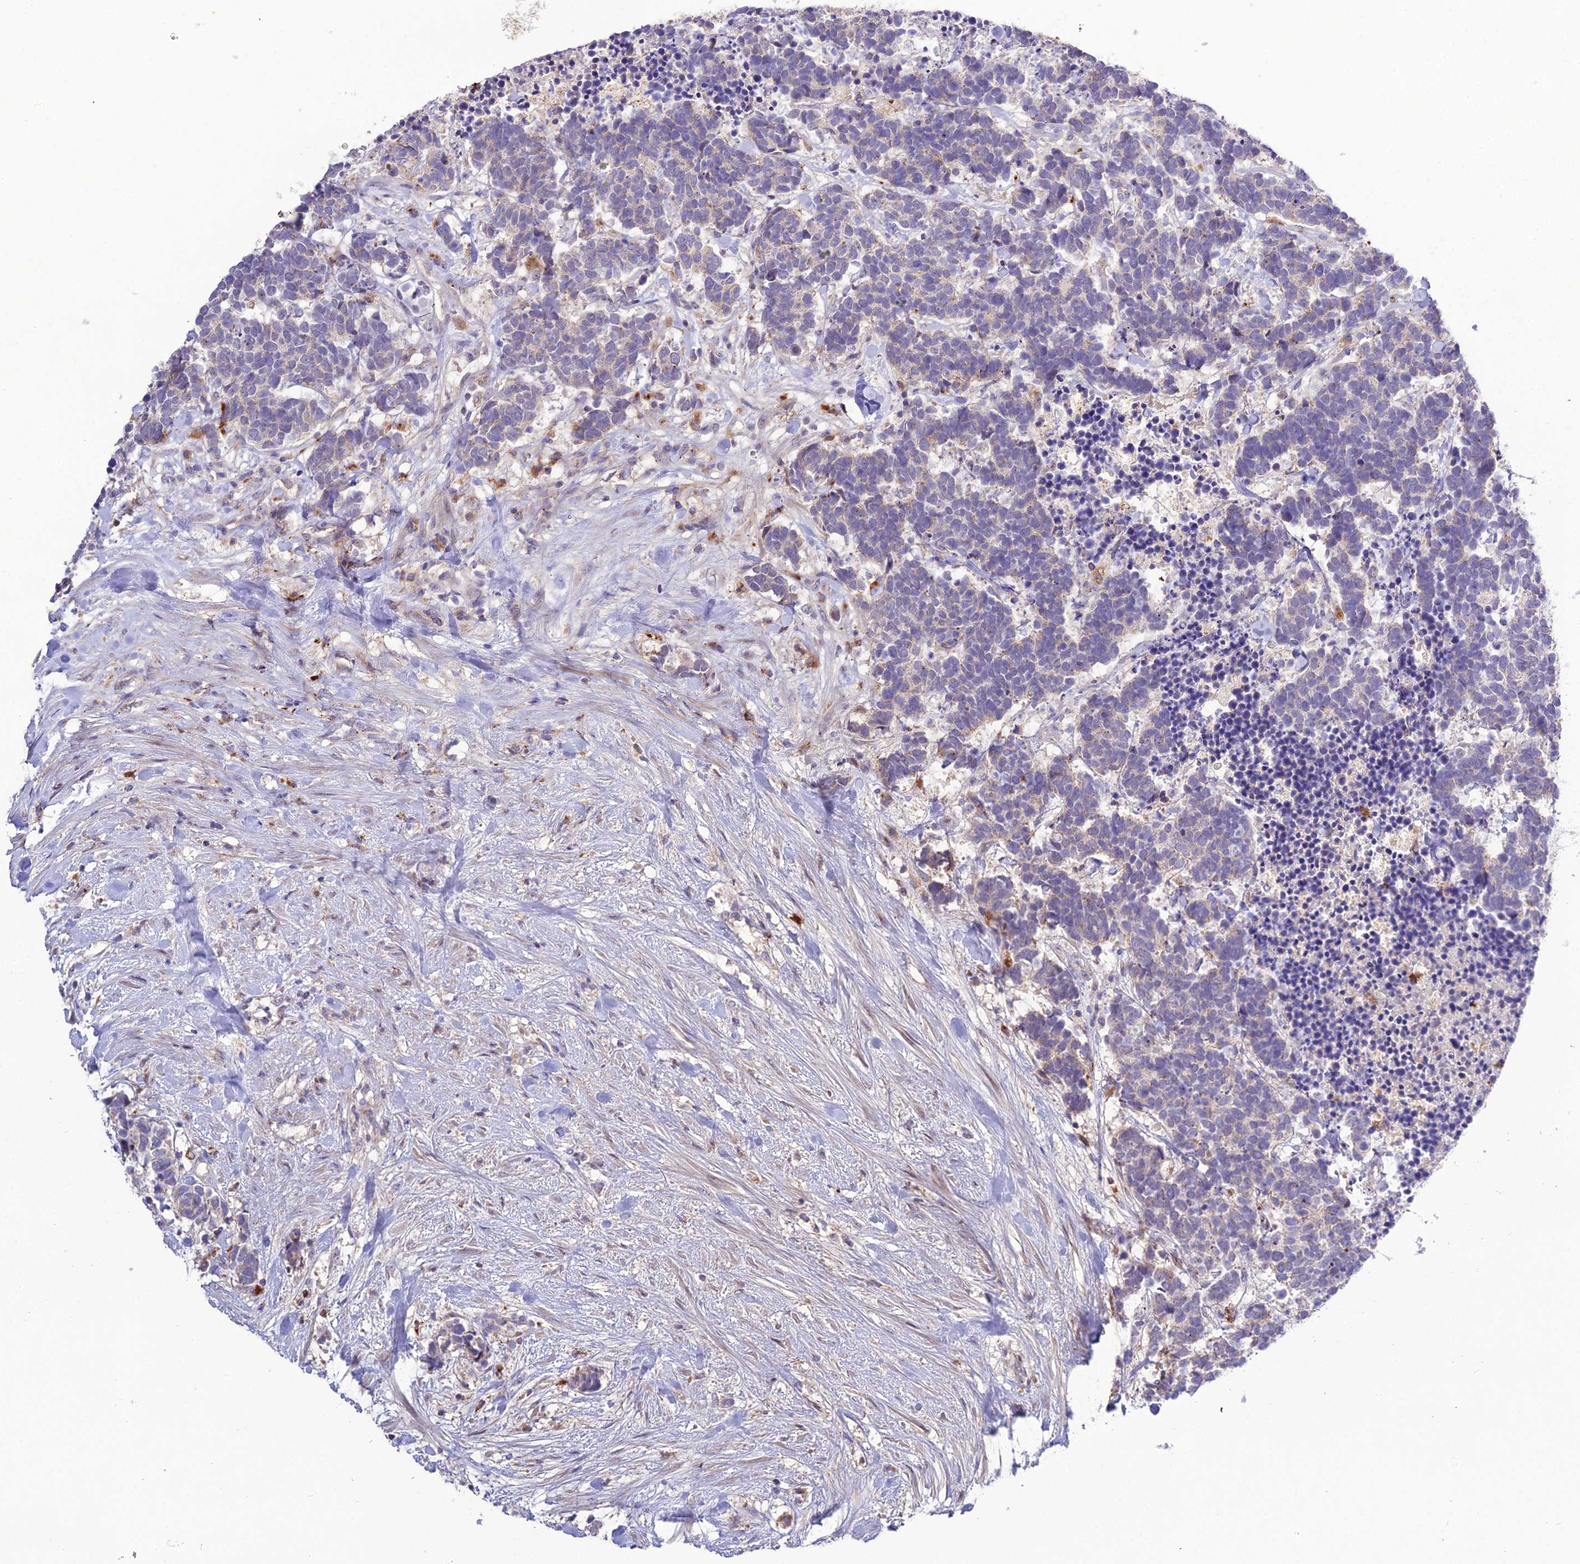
{"staining": {"intensity": "negative", "quantity": "none", "location": "none"}, "tissue": "carcinoid", "cell_type": "Tumor cells", "image_type": "cancer", "snomed": [{"axis": "morphology", "description": "Carcinoma, NOS"}, {"axis": "morphology", "description": "Carcinoid, malignant, NOS"}, {"axis": "topography", "description": "Prostate"}], "caption": "Immunohistochemical staining of carcinoid (malignant) shows no significant positivity in tumor cells. Nuclei are stained in blue.", "gene": "EID2", "patient": {"sex": "male", "age": 57}}